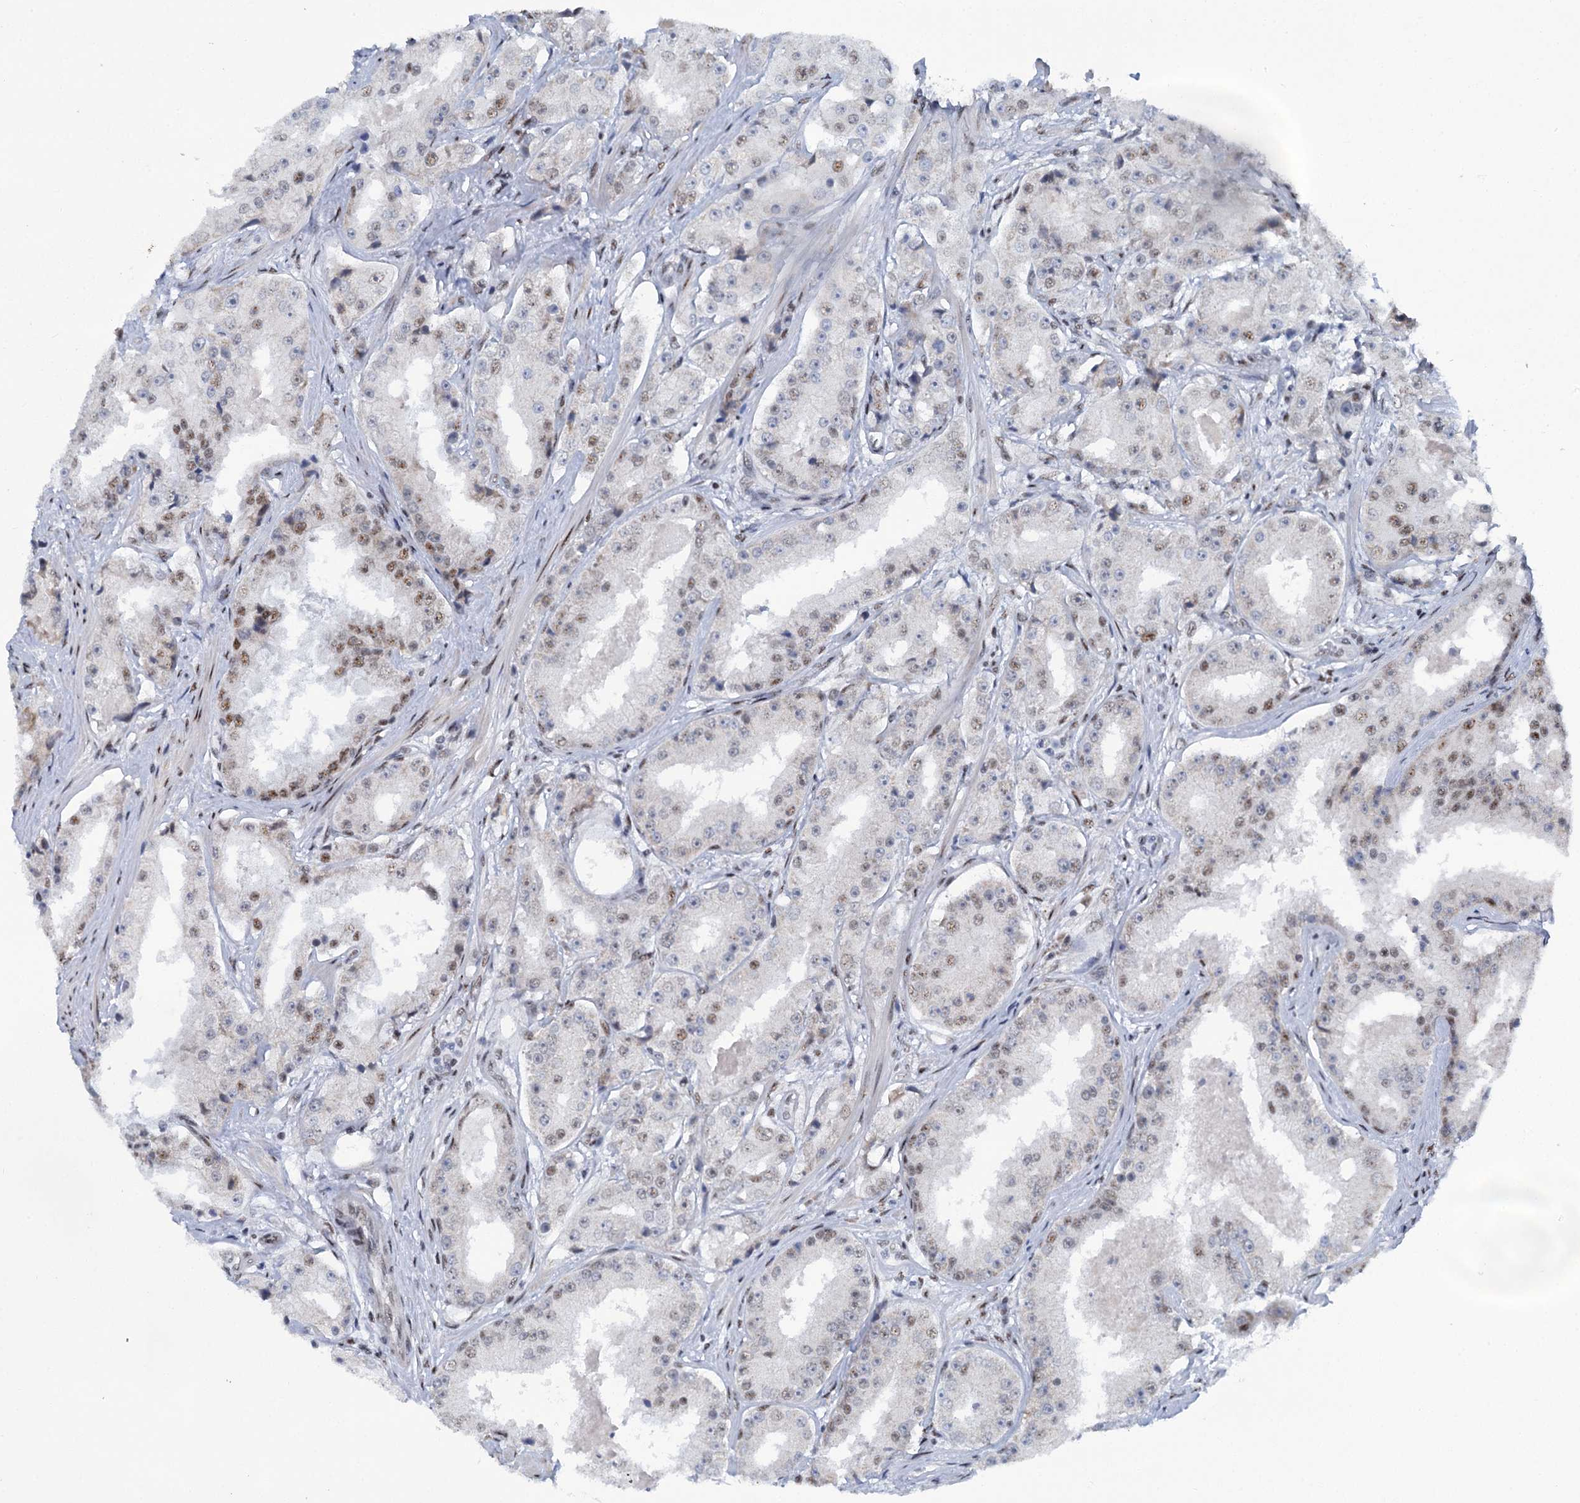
{"staining": {"intensity": "moderate", "quantity": "<25%", "location": "nuclear"}, "tissue": "prostate cancer", "cell_type": "Tumor cells", "image_type": "cancer", "snomed": [{"axis": "morphology", "description": "Adenocarcinoma, High grade"}, {"axis": "topography", "description": "Prostate"}], "caption": "The micrograph displays immunohistochemical staining of adenocarcinoma (high-grade) (prostate). There is moderate nuclear positivity is appreciated in approximately <25% of tumor cells. The staining was performed using DAB to visualize the protein expression in brown, while the nuclei were stained in blue with hematoxylin (Magnification: 20x).", "gene": "SREK1", "patient": {"sex": "male", "age": 73}}